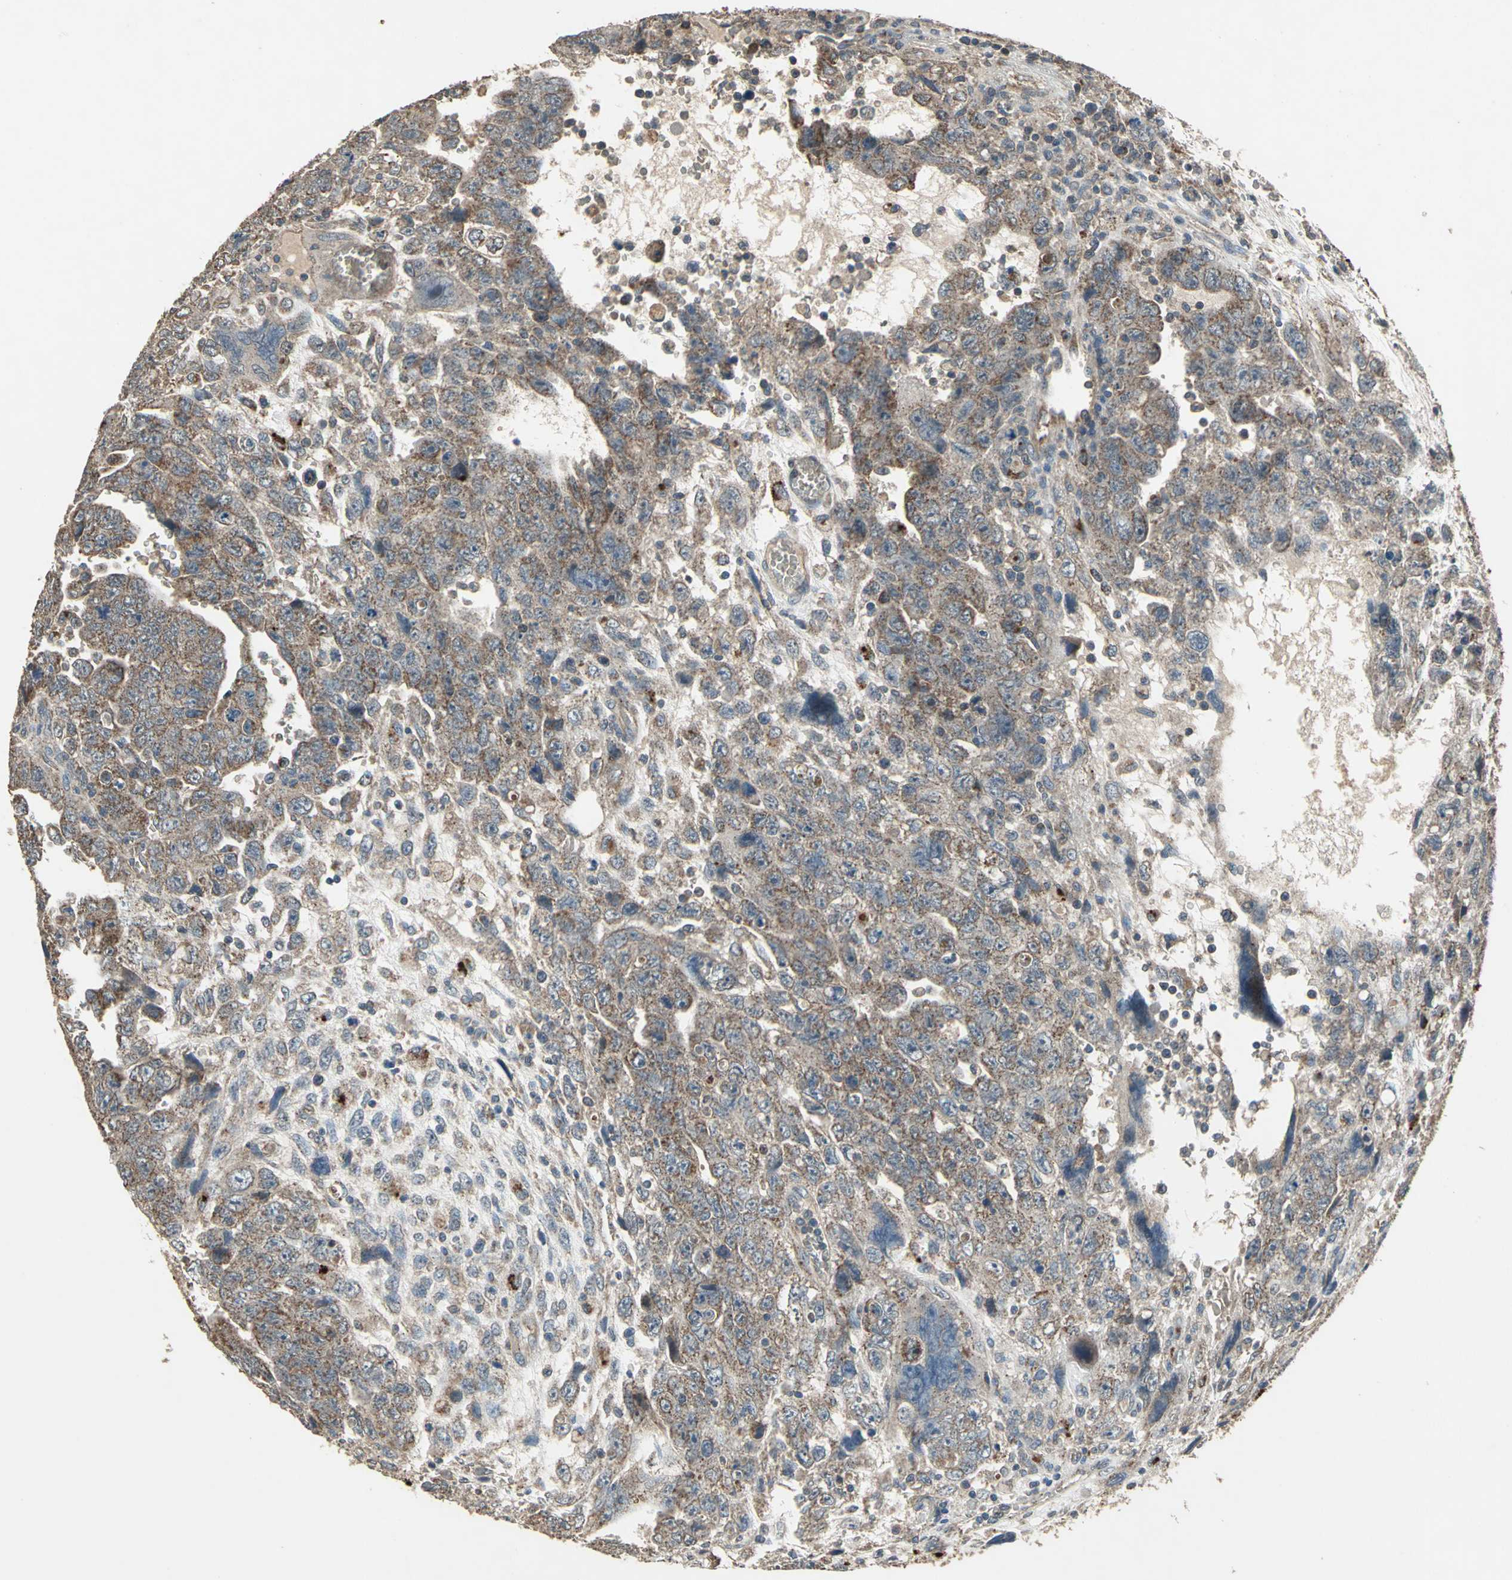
{"staining": {"intensity": "moderate", "quantity": ">75%", "location": "cytoplasmic/membranous"}, "tissue": "testis cancer", "cell_type": "Tumor cells", "image_type": "cancer", "snomed": [{"axis": "morphology", "description": "Carcinoma, Embryonal, NOS"}, {"axis": "topography", "description": "Testis"}], "caption": "A high-resolution histopathology image shows IHC staining of testis cancer (embryonal carcinoma), which demonstrates moderate cytoplasmic/membranous positivity in approximately >75% of tumor cells. The staining was performed using DAB, with brown indicating positive protein expression. Nuclei are stained blue with hematoxylin.", "gene": "POLRMT", "patient": {"sex": "male", "age": 28}}